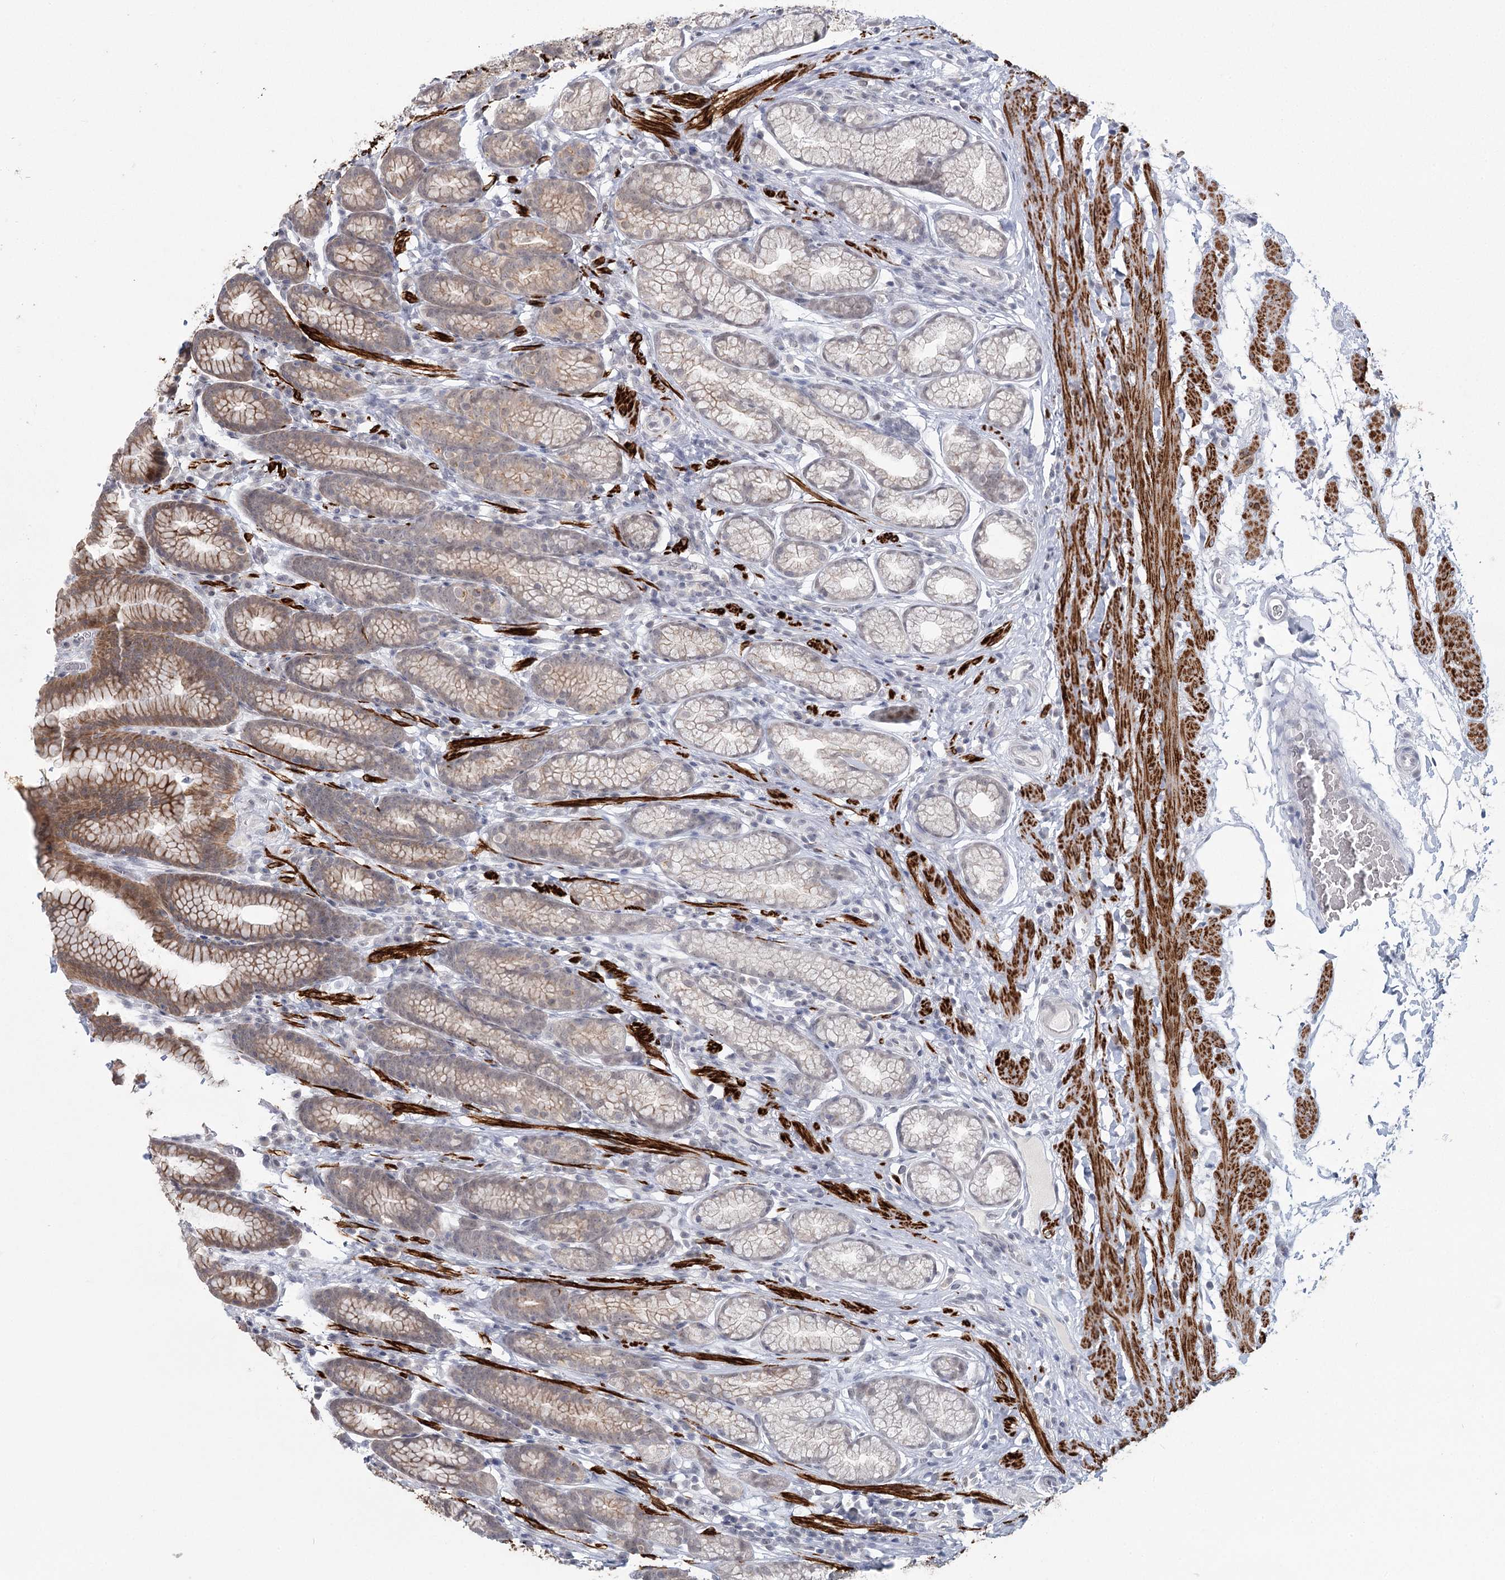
{"staining": {"intensity": "moderate", "quantity": "<25%", "location": "cytoplasmic/membranous"}, "tissue": "stomach", "cell_type": "Glandular cells", "image_type": "normal", "snomed": [{"axis": "morphology", "description": "Normal tissue, NOS"}, {"axis": "topography", "description": "Stomach"}], "caption": "Stomach was stained to show a protein in brown. There is low levels of moderate cytoplasmic/membranous staining in about <25% of glandular cells. (Brightfield microscopy of DAB IHC at high magnification).", "gene": "TMEM70", "patient": {"sex": "male", "age": 42}}